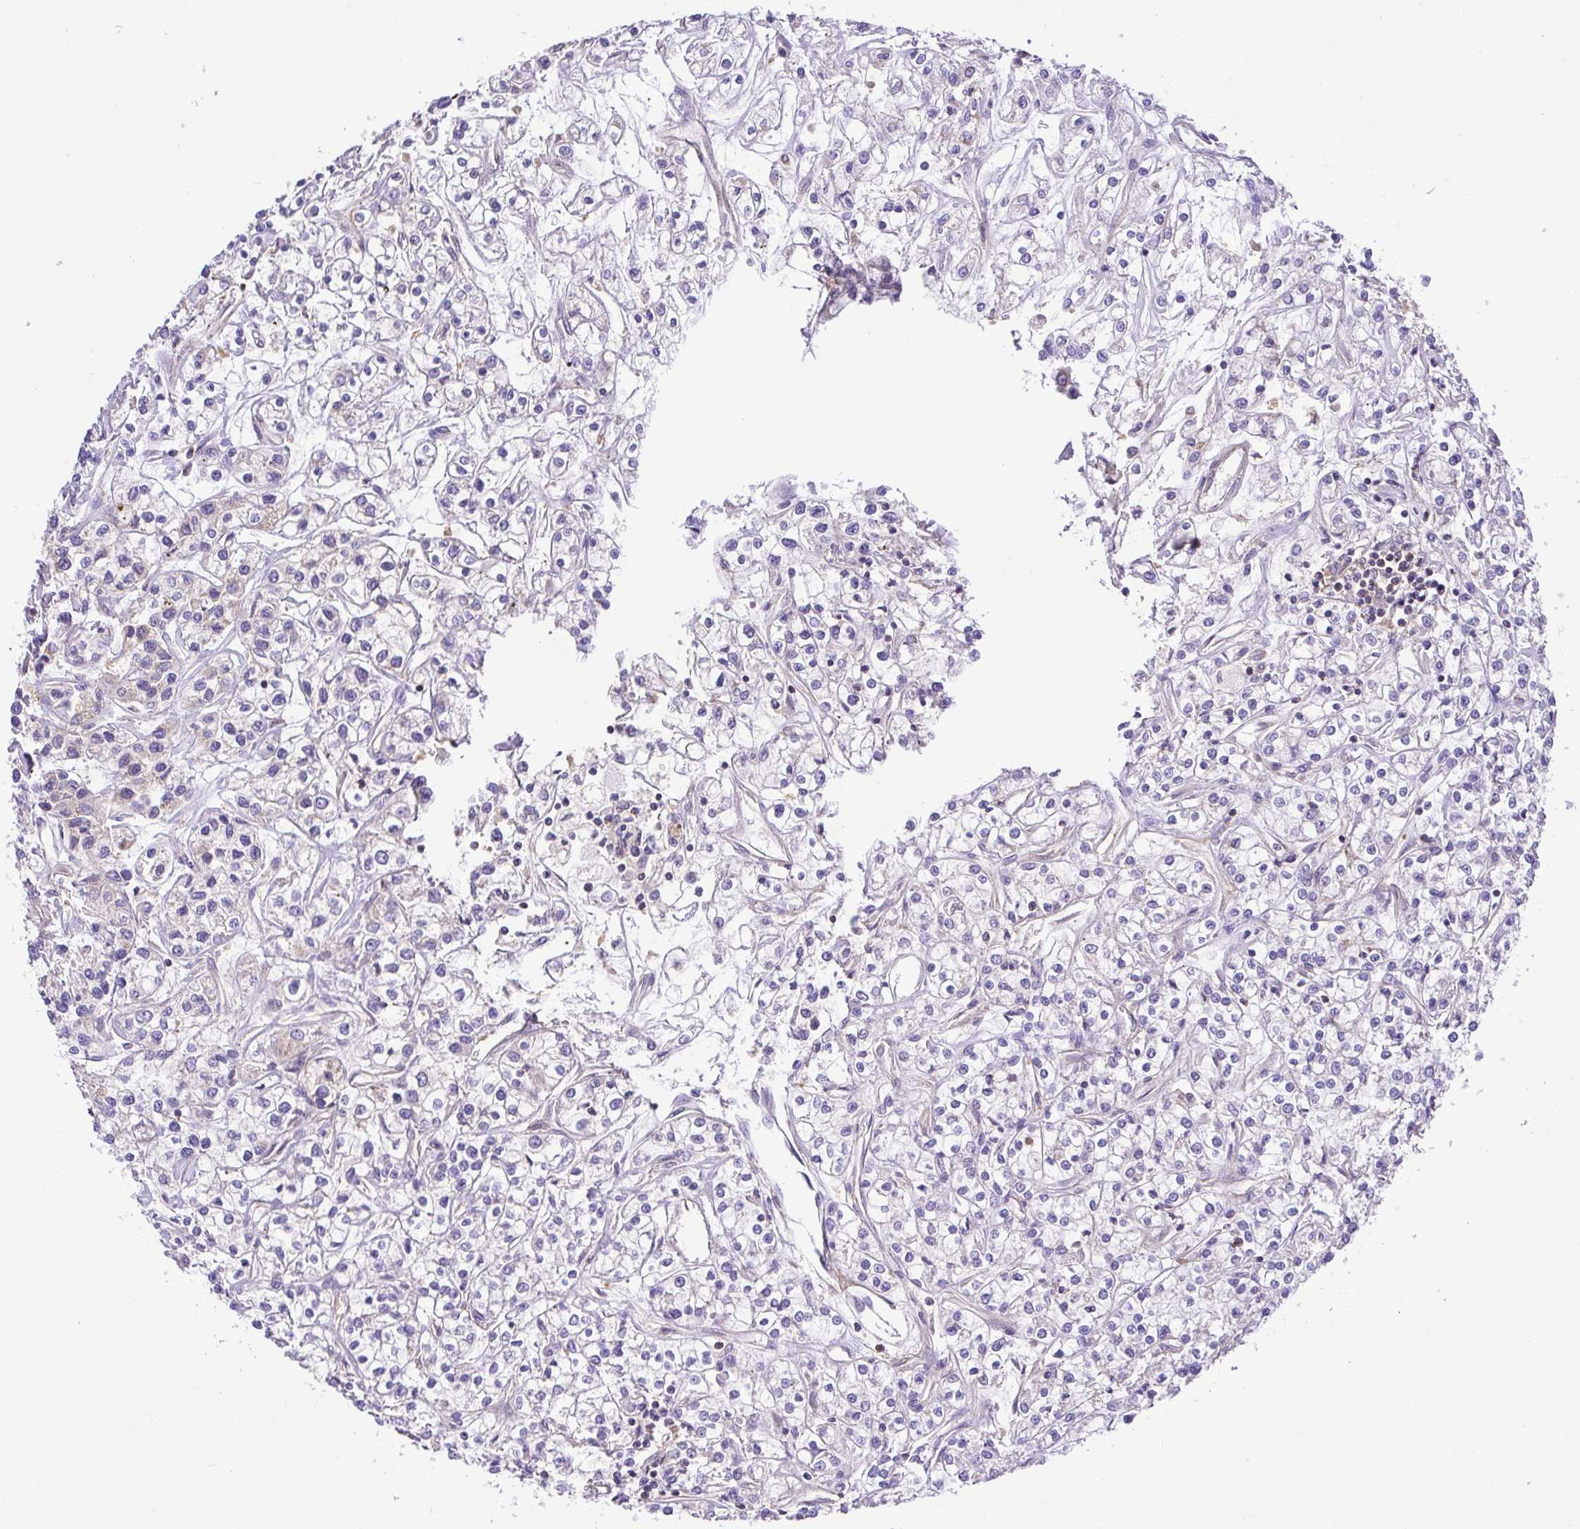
{"staining": {"intensity": "negative", "quantity": "none", "location": "none"}, "tissue": "renal cancer", "cell_type": "Tumor cells", "image_type": "cancer", "snomed": [{"axis": "morphology", "description": "Adenocarcinoma, NOS"}, {"axis": "topography", "description": "Kidney"}], "caption": "Immunohistochemistry histopathology image of human renal adenocarcinoma stained for a protein (brown), which displays no staining in tumor cells.", "gene": "IDE", "patient": {"sex": "female", "age": 59}}